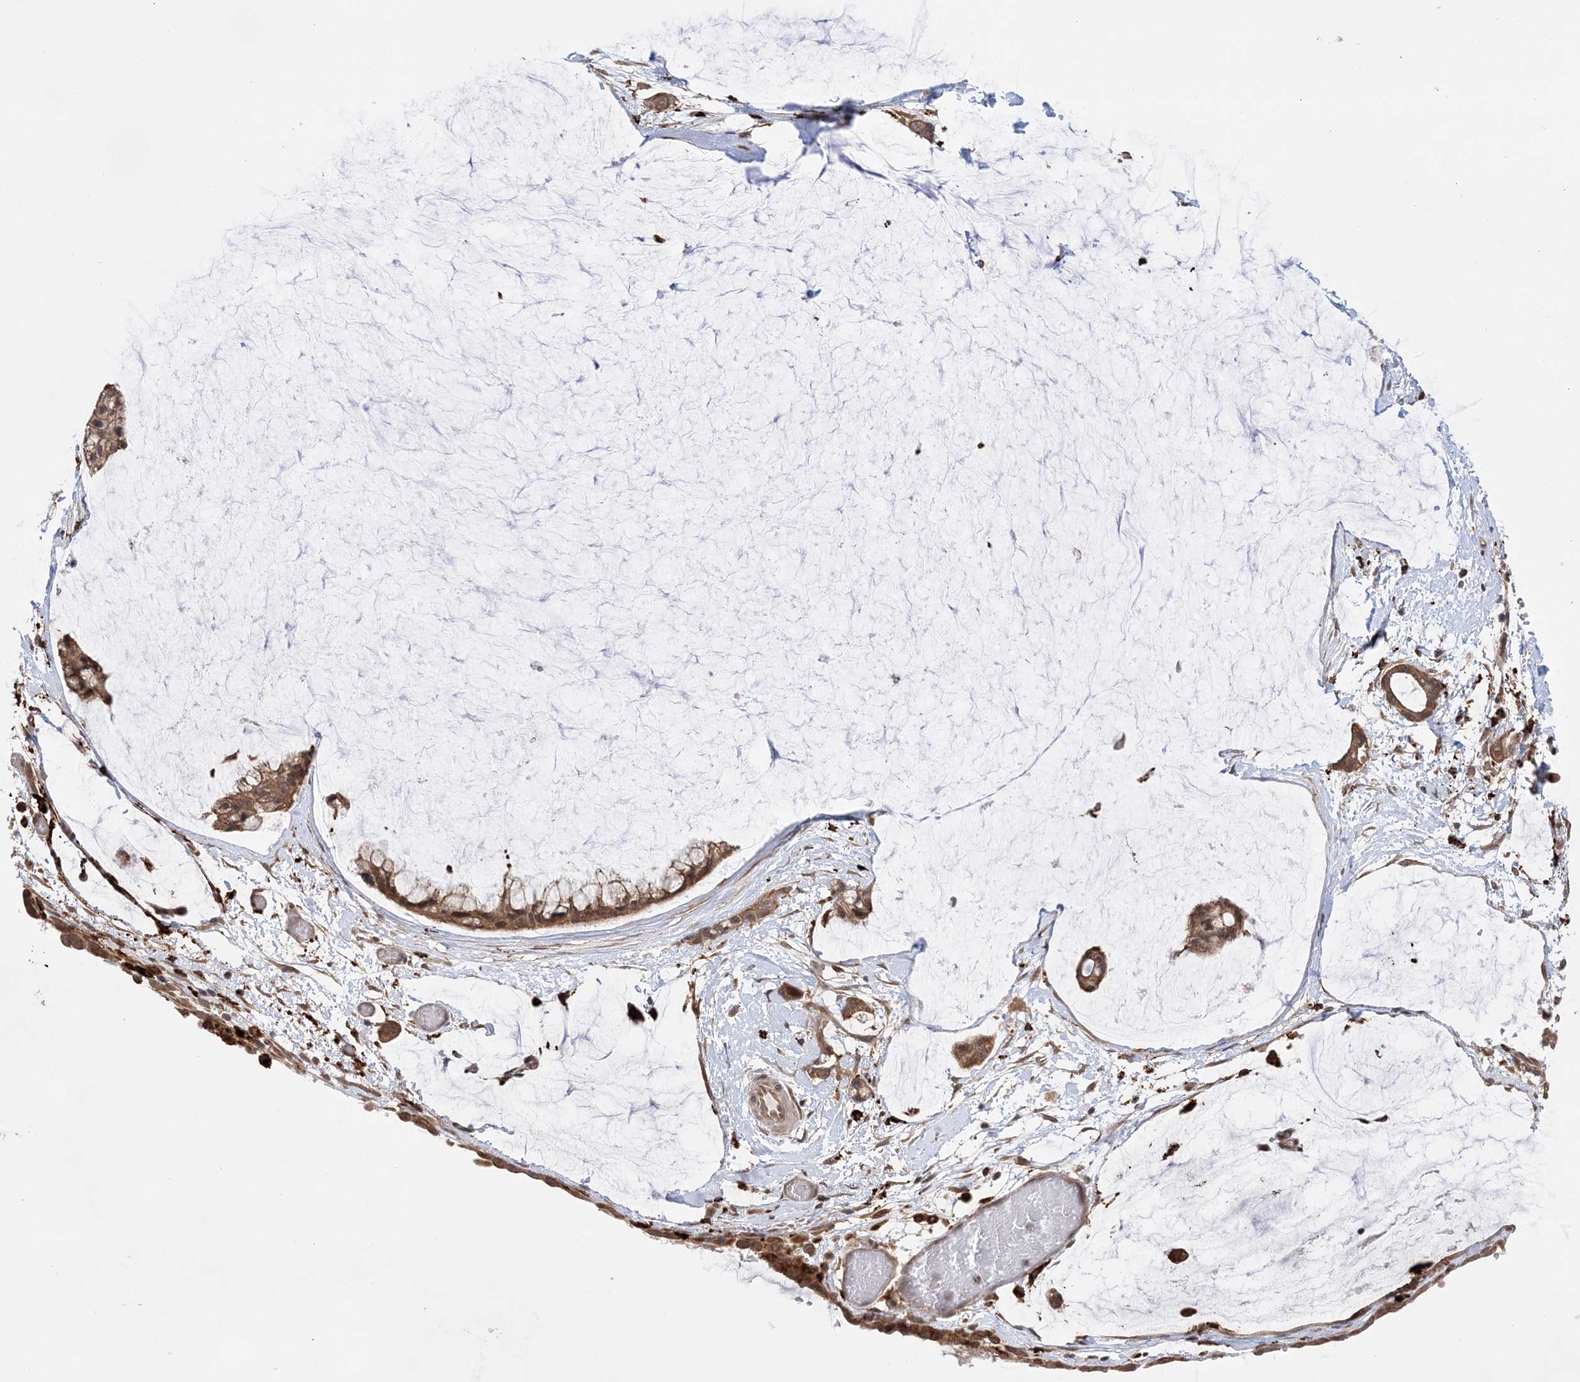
{"staining": {"intensity": "moderate", "quantity": ">75%", "location": "cytoplasmic/membranous"}, "tissue": "ovarian cancer", "cell_type": "Tumor cells", "image_type": "cancer", "snomed": [{"axis": "morphology", "description": "Cystadenocarcinoma, mucinous, NOS"}, {"axis": "topography", "description": "Ovary"}], "caption": "A brown stain shows moderate cytoplasmic/membranous positivity of a protein in human mucinous cystadenocarcinoma (ovarian) tumor cells. The protein is shown in brown color, while the nuclei are stained blue.", "gene": "ANAPC15", "patient": {"sex": "female", "age": 39}}